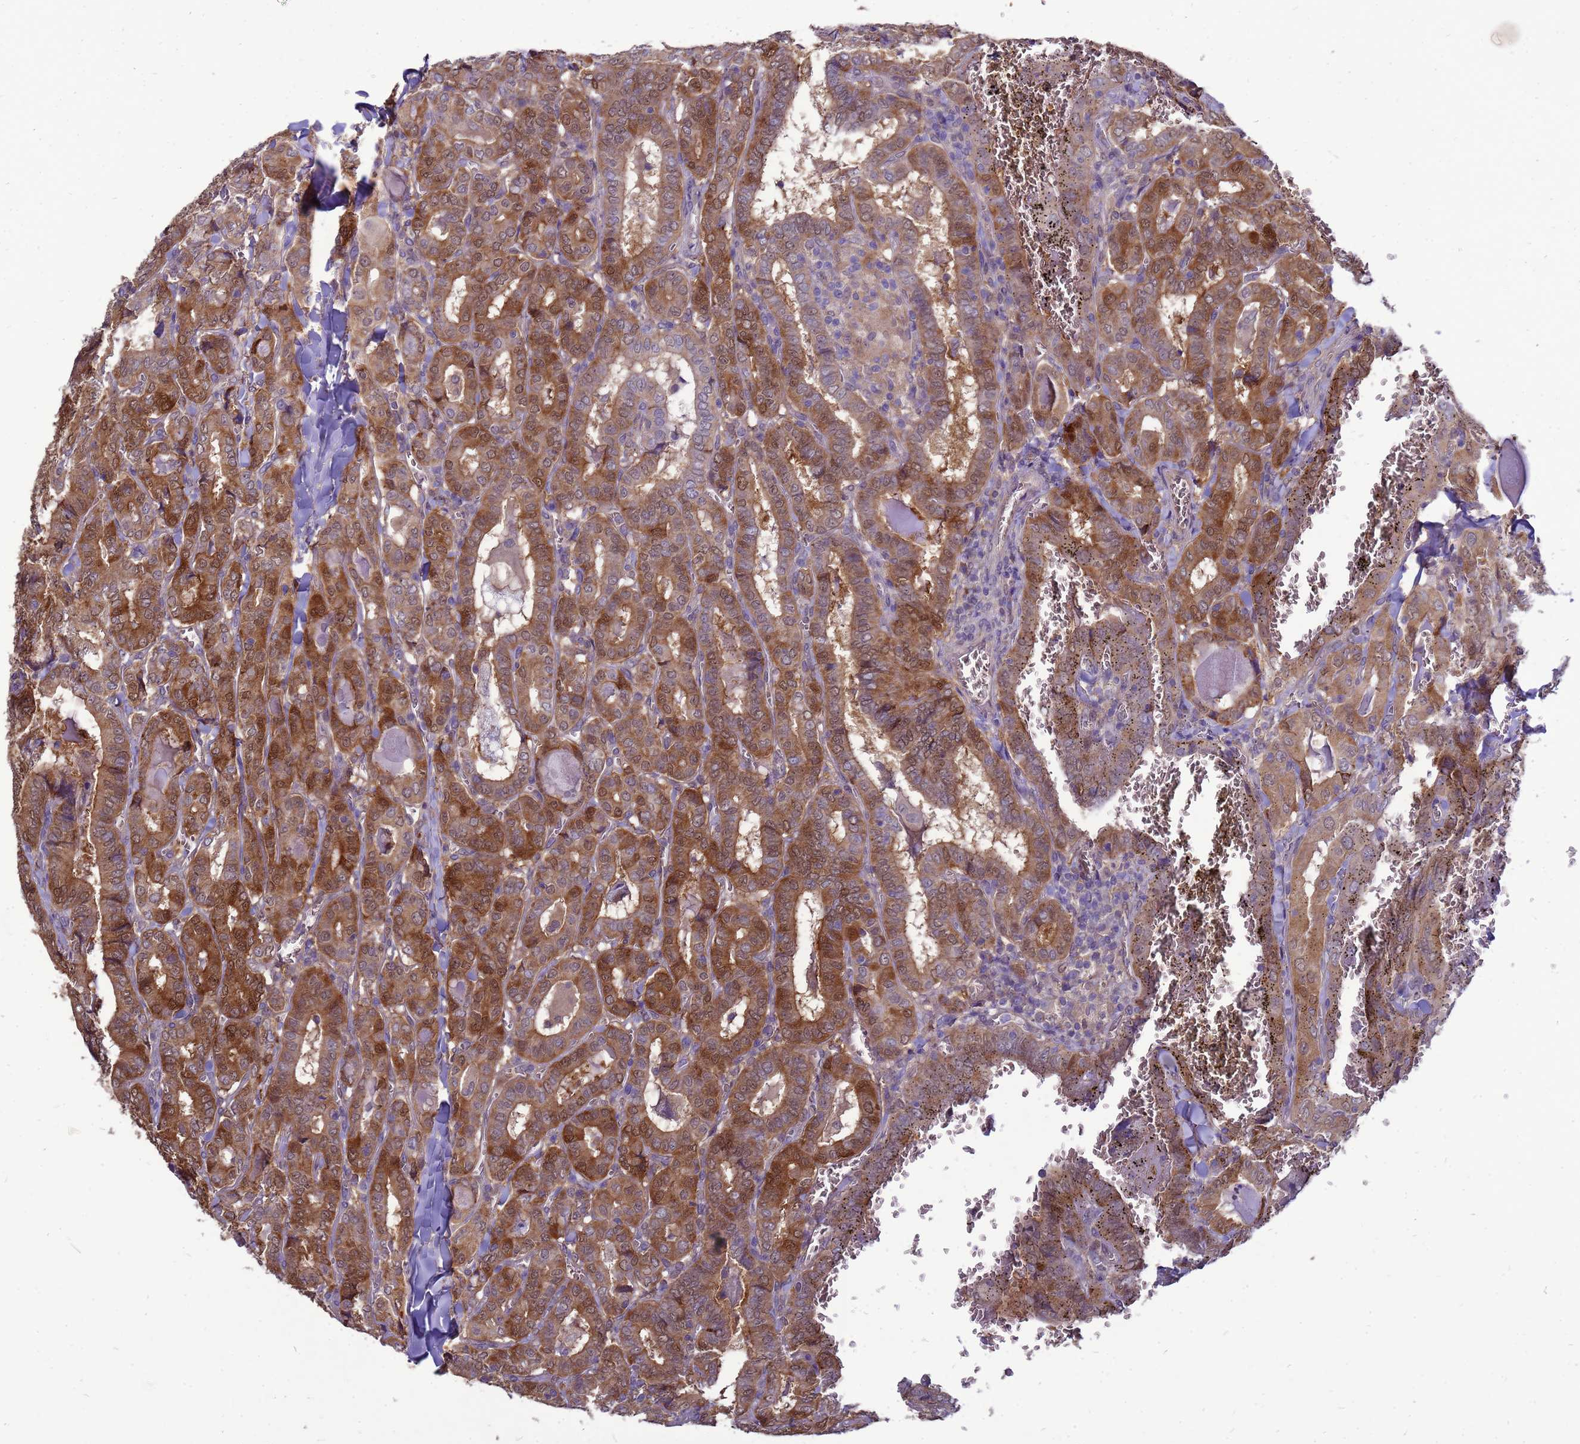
{"staining": {"intensity": "strong", "quantity": ">75%", "location": "cytoplasmic/membranous,nuclear"}, "tissue": "thyroid cancer", "cell_type": "Tumor cells", "image_type": "cancer", "snomed": [{"axis": "morphology", "description": "Papillary adenocarcinoma, NOS"}, {"axis": "topography", "description": "Thyroid gland"}], "caption": "Immunohistochemistry histopathology image of neoplastic tissue: human thyroid cancer stained using immunohistochemistry reveals high levels of strong protein expression localized specifically in the cytoplasmic/membranous and nuclear of tumor cells, appearing as a cytoplasmic/membranous and nuclear brown color.", "gene": "EIF4EBP3", "patient": {"sex": "female", "age": 72}}